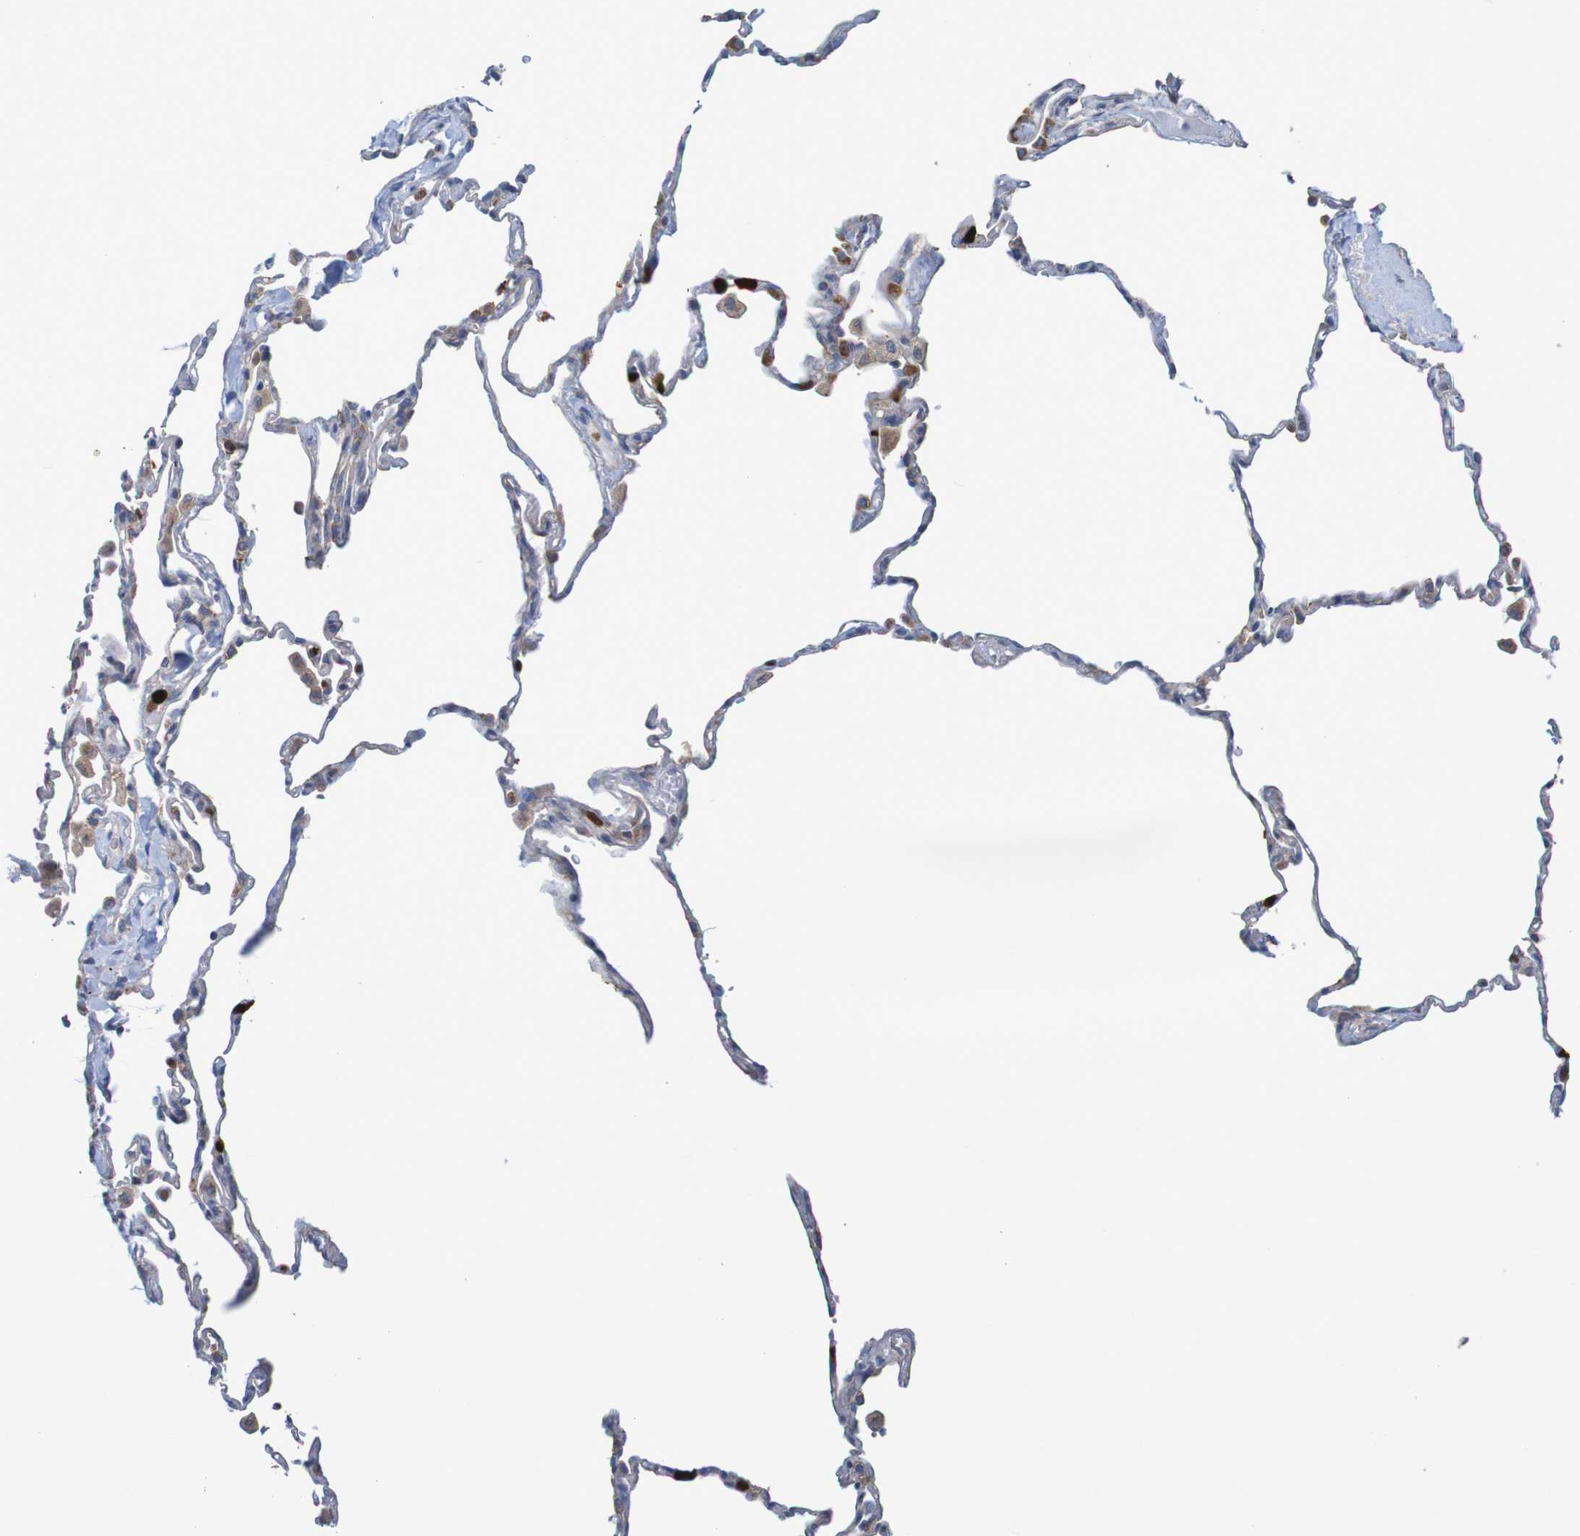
{"staining": {"intensity": "negative", "quantity": "none", "location": "none"}, "tissue": "lung", "cell_type": "Alveolar cells", "image_type": "normal", "snomed": [{"axis": "morphology", "description": "Normal tissue, NOS"}, {"axis": "topography", "description": "Lung"}], "caption": "Immunohistochemical staining of normal human lung demonstrates no significant positivity in alveolar cells.", "gene": "PARP4", "patient": {"sex": "male", "age": 59}}